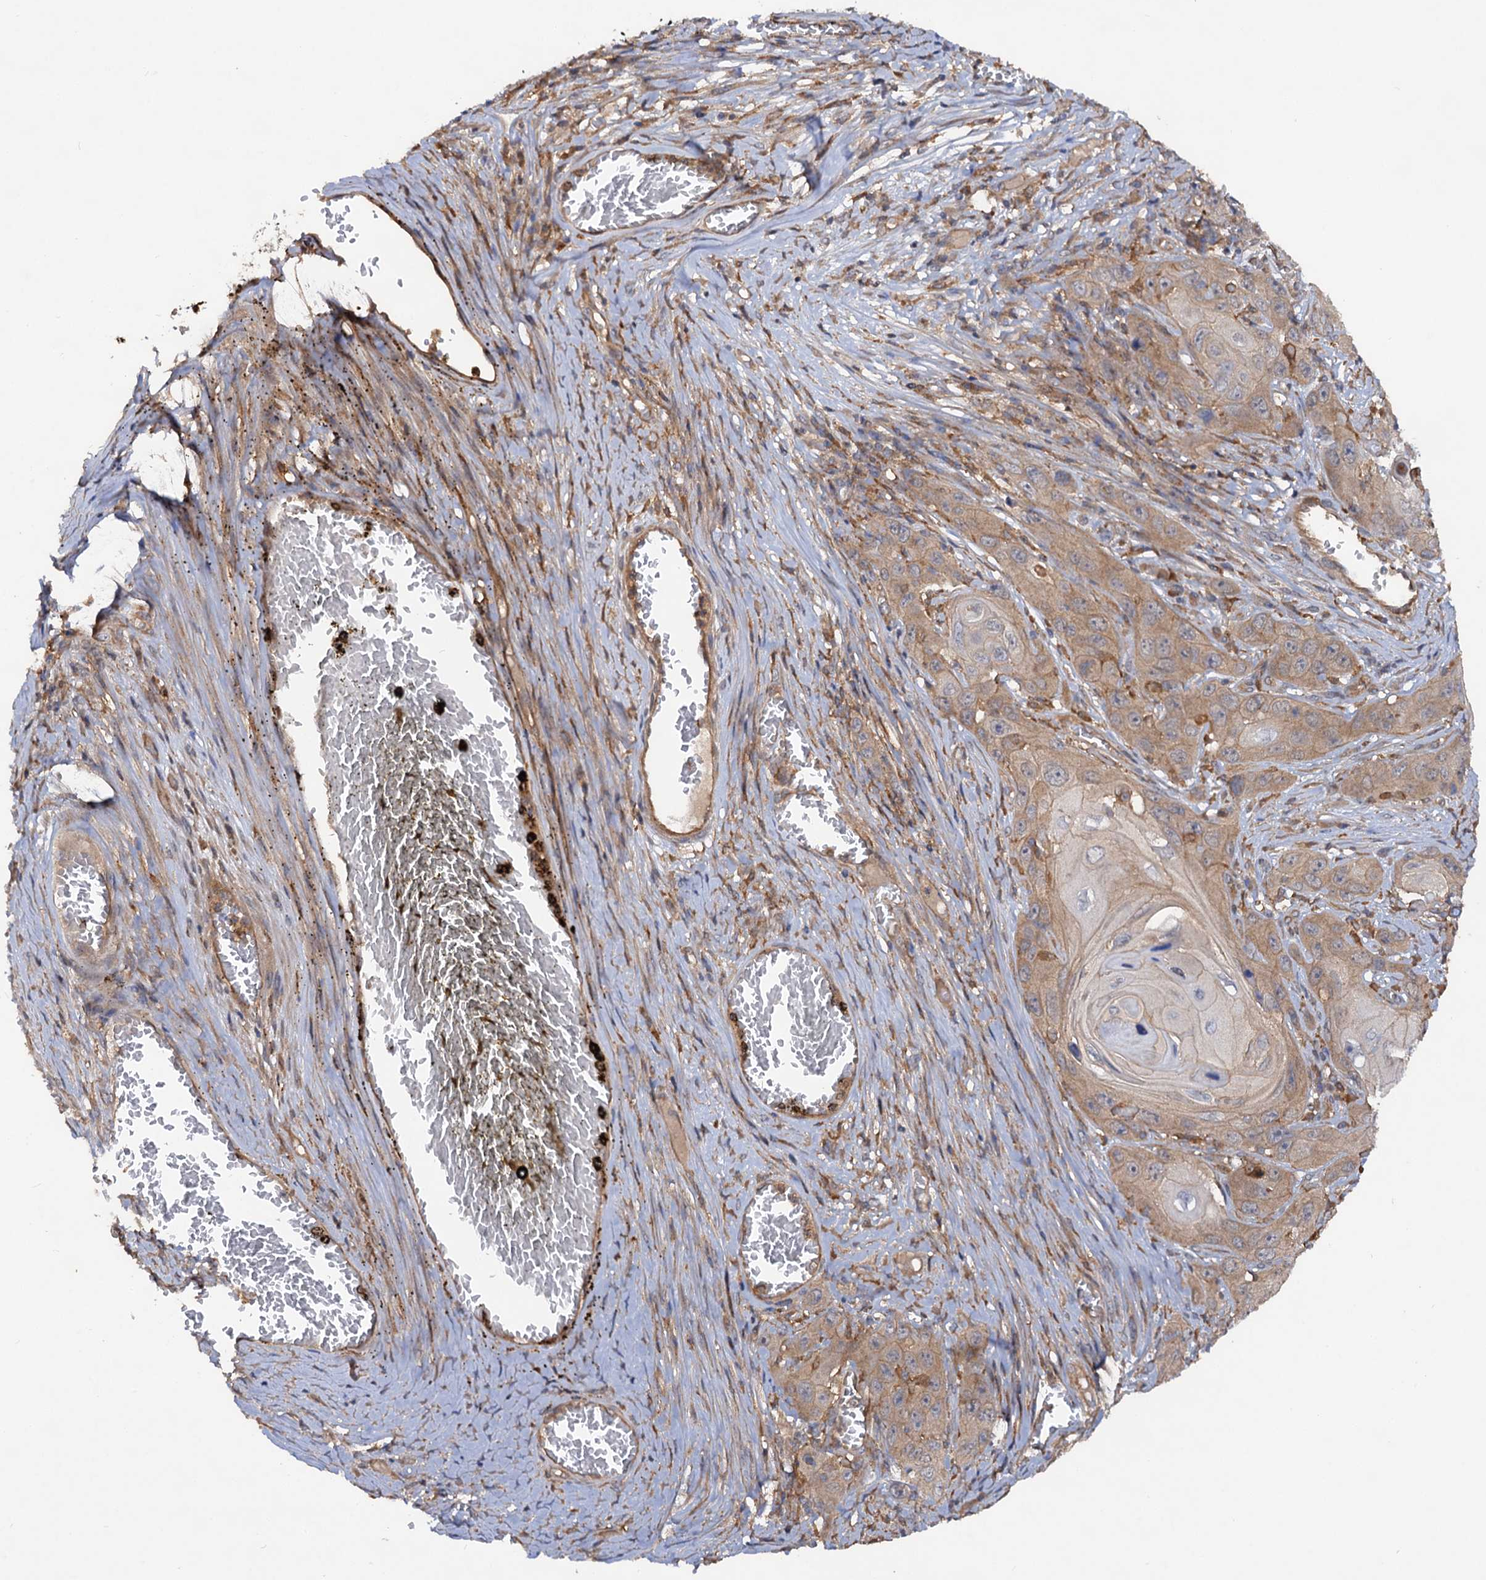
{"staining": {"intensity": "moderate", "quantity": ">75%", "location": "cytoplasmic/membranous"}, "tissue": "skin cancer", "cell_type": "Tumor cells", "image_type": "cancer", "snomed": [{"axis": "morphology", "description": "Squamous cell carcinoma, NOS"}, {"axis": "topography", "description": "Skin"}], "caption": "Approximately >75% of tumor cells in squamous cell carcinoma (skin) exhibit moderate cytoplasmic/membranous protein expression as visualized by brown immunohistochemical staining.", "gene": "VPS29", "patient": {"sex": "male", "age": 55}}